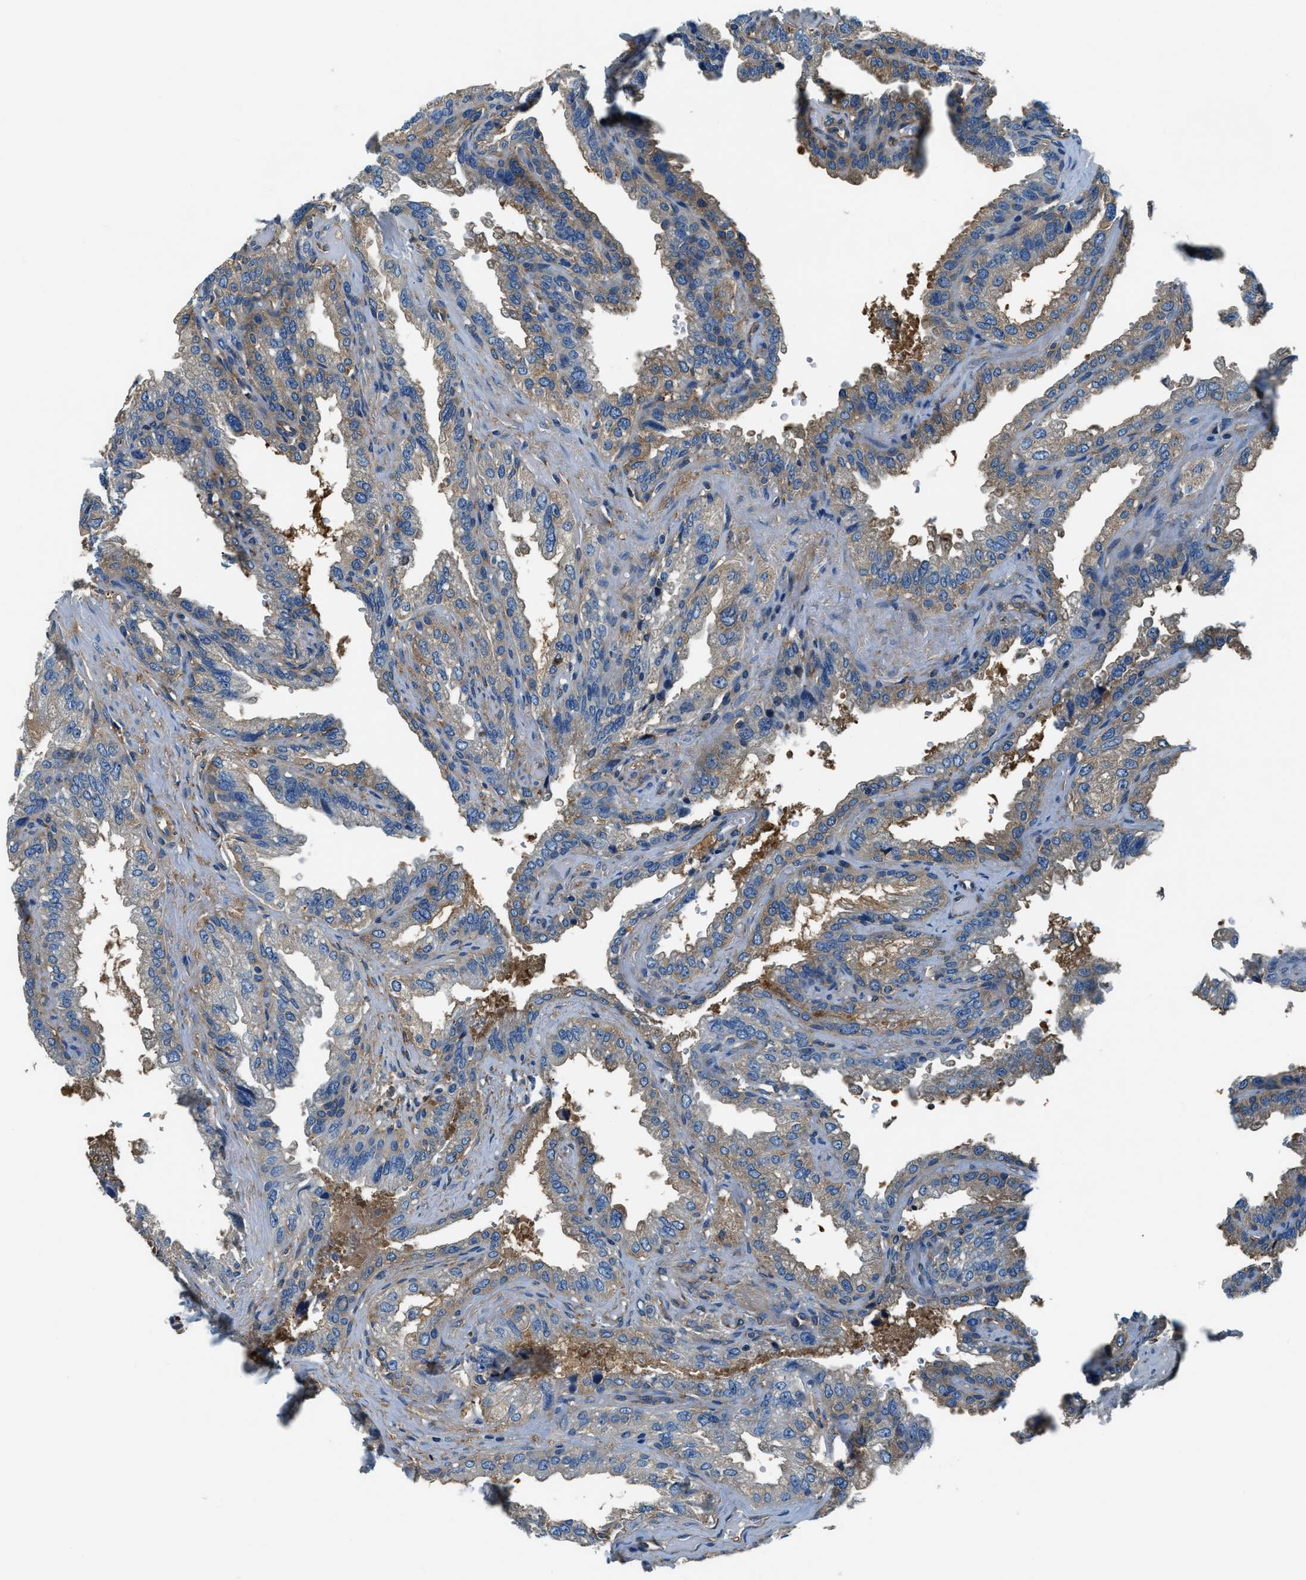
{"staining": {"intensity": "weak", "quantity": "<25%", "location": "cytoplasmic/membranous"}, "tissue": "seminal vesicle", "cell_type": "Glandular cells", "image_type": "normal", "snomed": [{"axis": "morphology", "description": "Normal tissue, NOS"}, {"axis": "topography", "description": "Seminal veicle"}], "caption": "High power microscopy photomicrograph of an IHC image of unremarkable seminal vesicle, revealing no significant positivity in glandular cells.", "gene": "EEA1", "patient": {"sex": "male", "age": 68}}